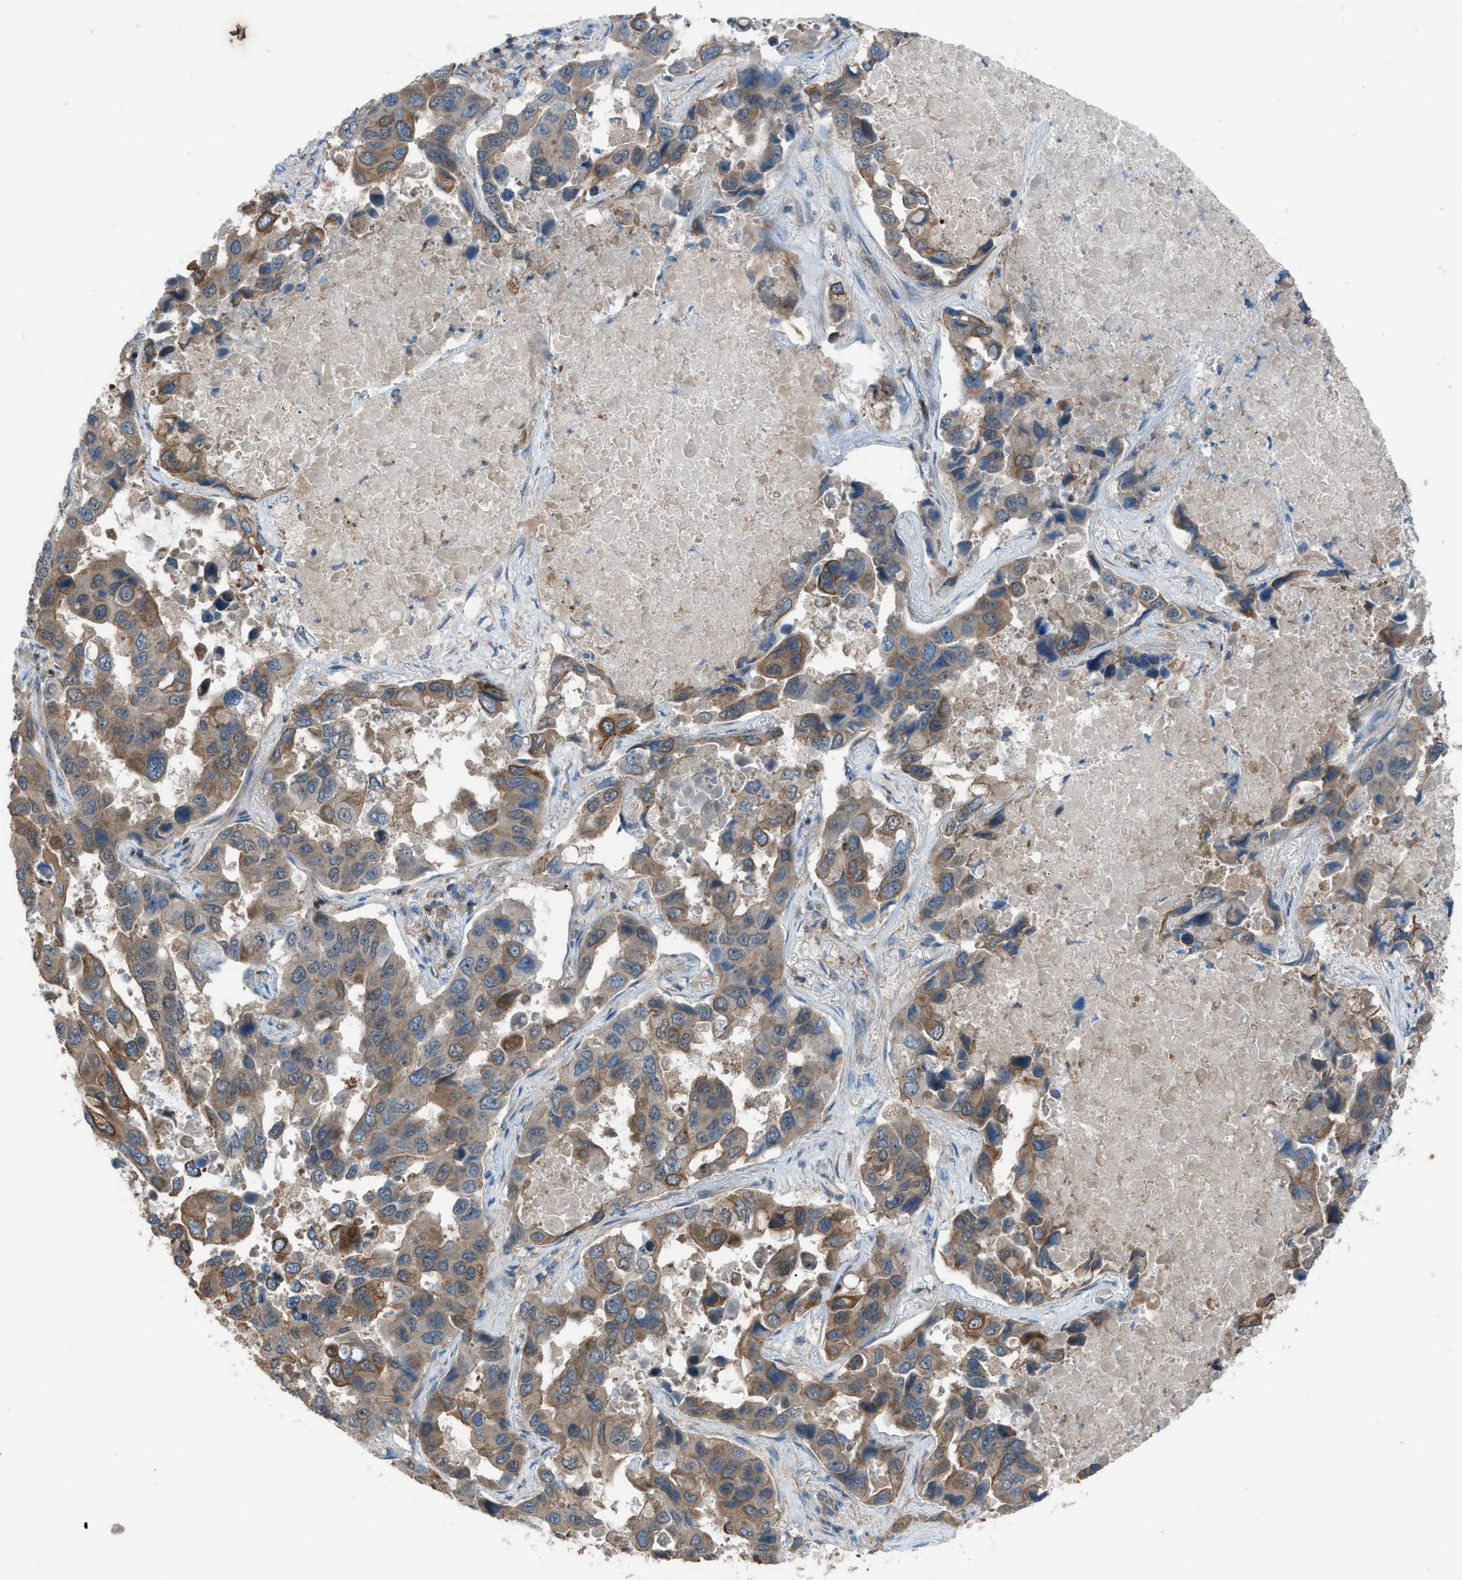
{"staining": {"intensity": "moderate", "quantity": ">75%", "location": "cytoplasmic/membranous"}, "tissue": "lung cancer", "cell_type": "Tumor cells", "image_type": "cancer", "snomed": [{"axis": "morphology", "description": "Adenocarcinoma, NOS"}, {"axis": "topography", "description": "Lung"}], "caption": "This histopathology image shows lung cancer (adenocarcinoma) stained with immunohistochemistry (IHC) to label a protein in brown. The cytoplasmic/membranous of tumor cells show moderate positivity for the protein. Nuclei are counter-stained blue.", "gene": "DYRK1A", "patient": {"sex": "male", "age": 64}}